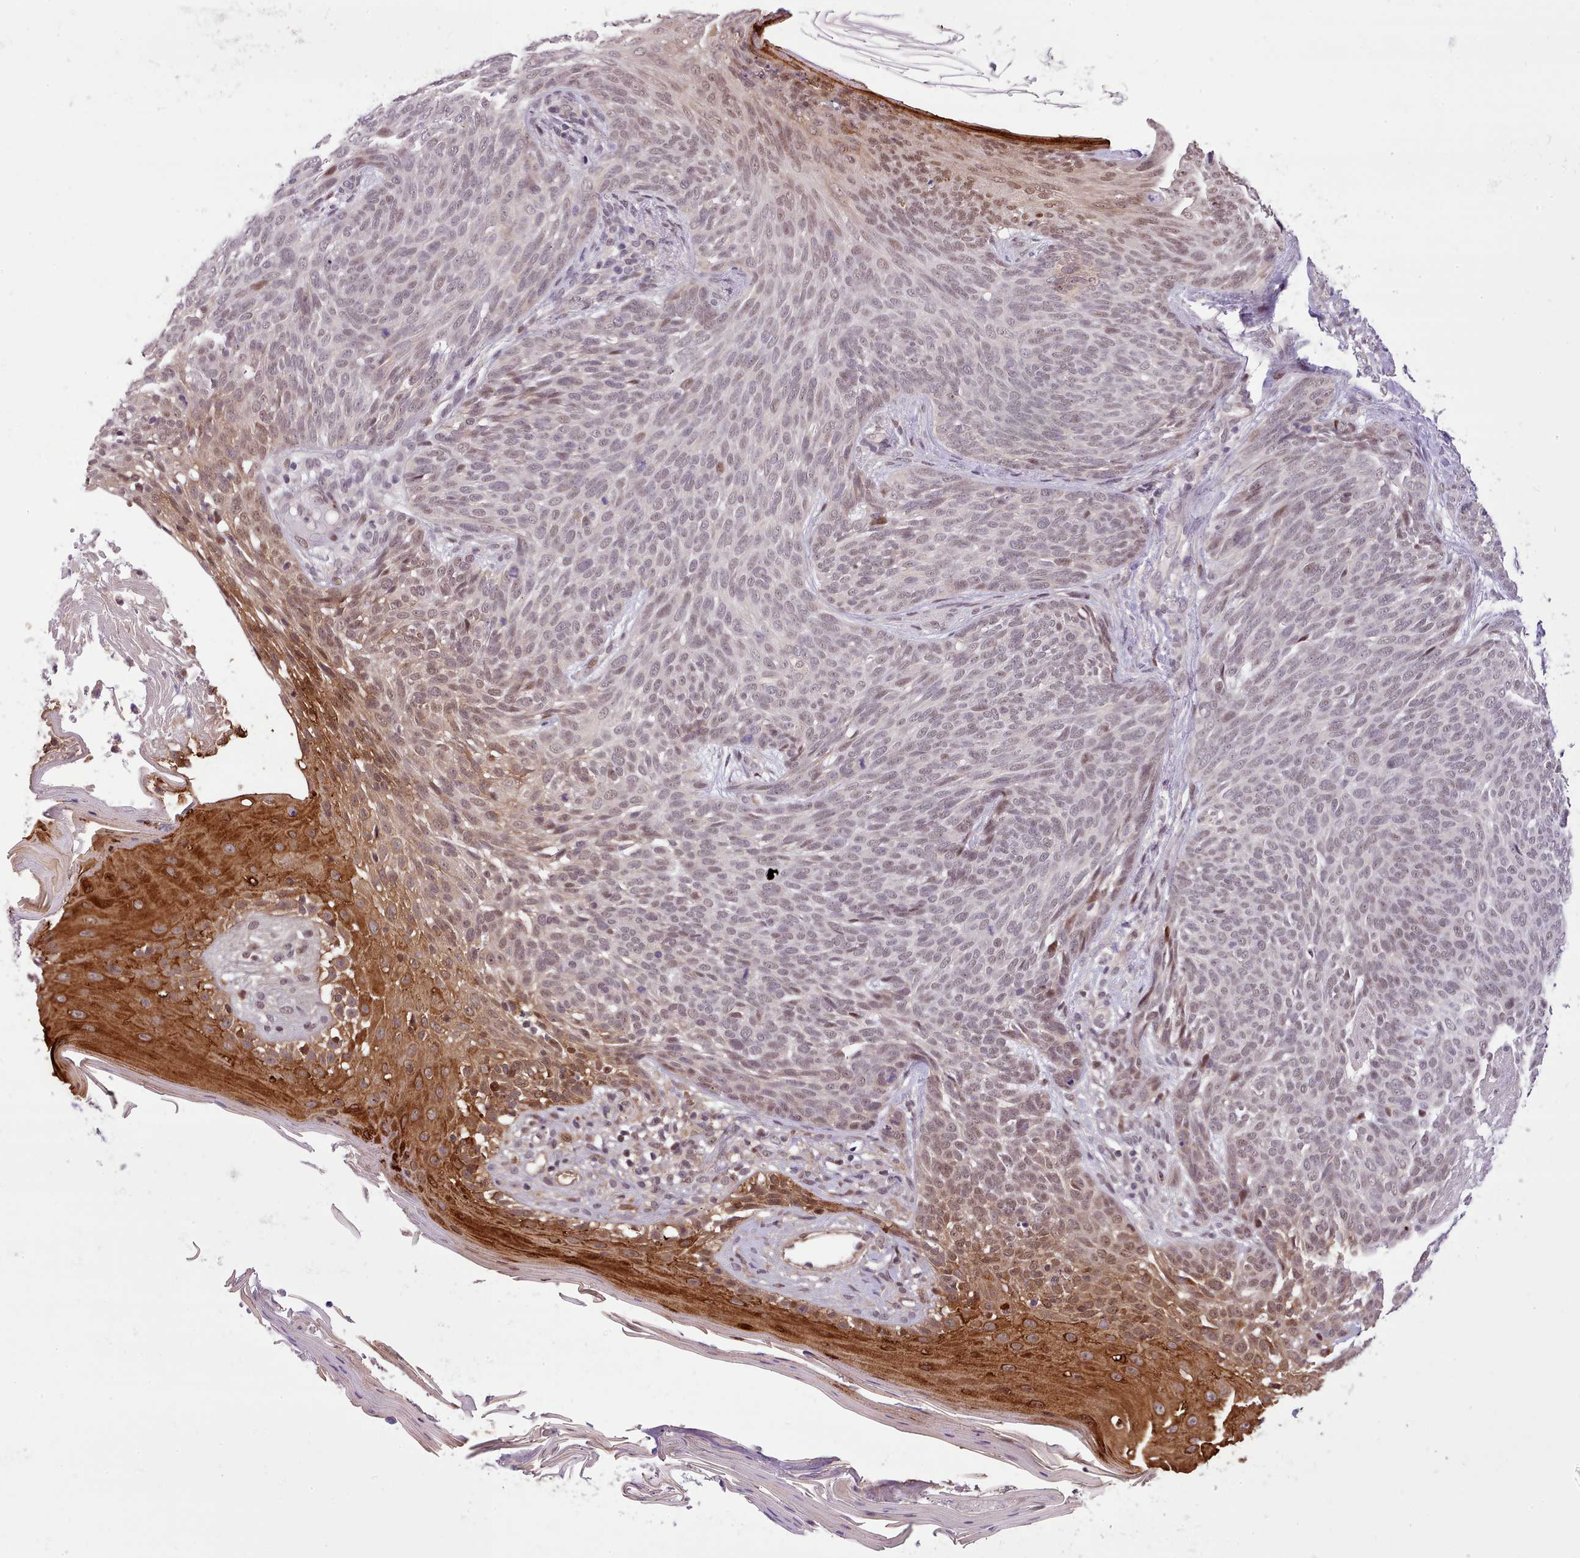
{"staining": {"intensity": "weak", "quantity": "<25%", "location": "nuclear"}, "tissue": "skin cancer", "cell_type": "Tumor cells", "image_type": "cancer", "snomed": [{"axis": "morphology", "description": "Basal cell carcinoma"}, {"axis": "topography", "description": "Skin"}], "caption": "Tumor cells are negative for brown protein staining in skin basal cell carcinoma.", "gene": "HOXB7", "patient": {"sex": "female", "age": 86}}